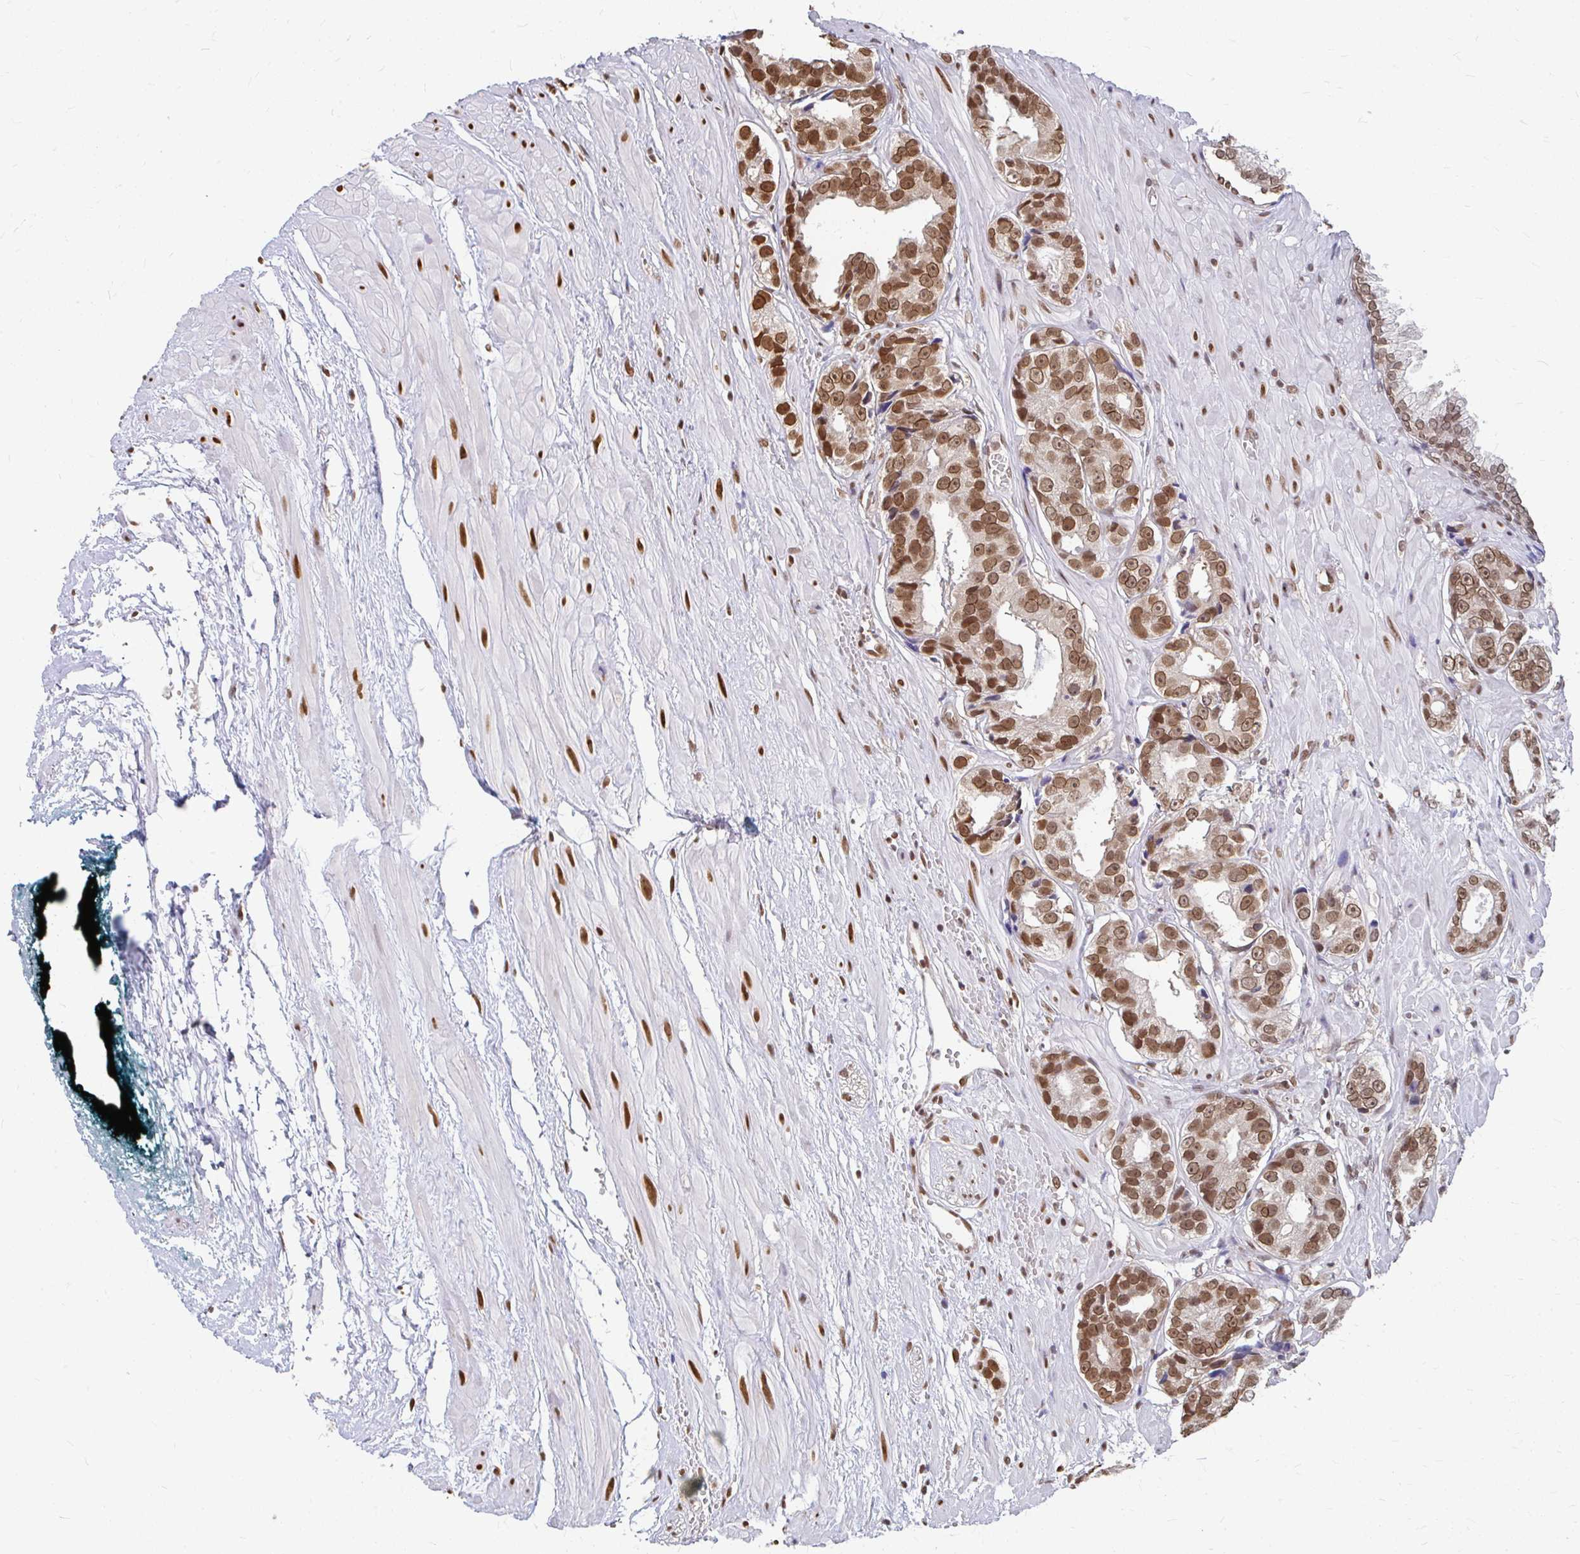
{"staining": {"intensity": "moderate", "quantity": ">75%", "location": "cytoplasmic/membranous,nuclear"}, "tissue": "prostate cancer", "cell_type": "Tumor cells", "image_type": "cancer", "snomed": [{"axis": "morphology", "description": "Adenocarcinoma, High grade"}, {"axis": "topography", "description": "Prostate"}], "caption": "The photomicrograph demonstrates a brown stain indicating the presence of a protein in the cytoplasmic/membranous and nuclear of tumor cells in high-grade adenocarcinoma (prostate).", "gene": "XPO1", "patient": {"sex": "male", "age": 71}}